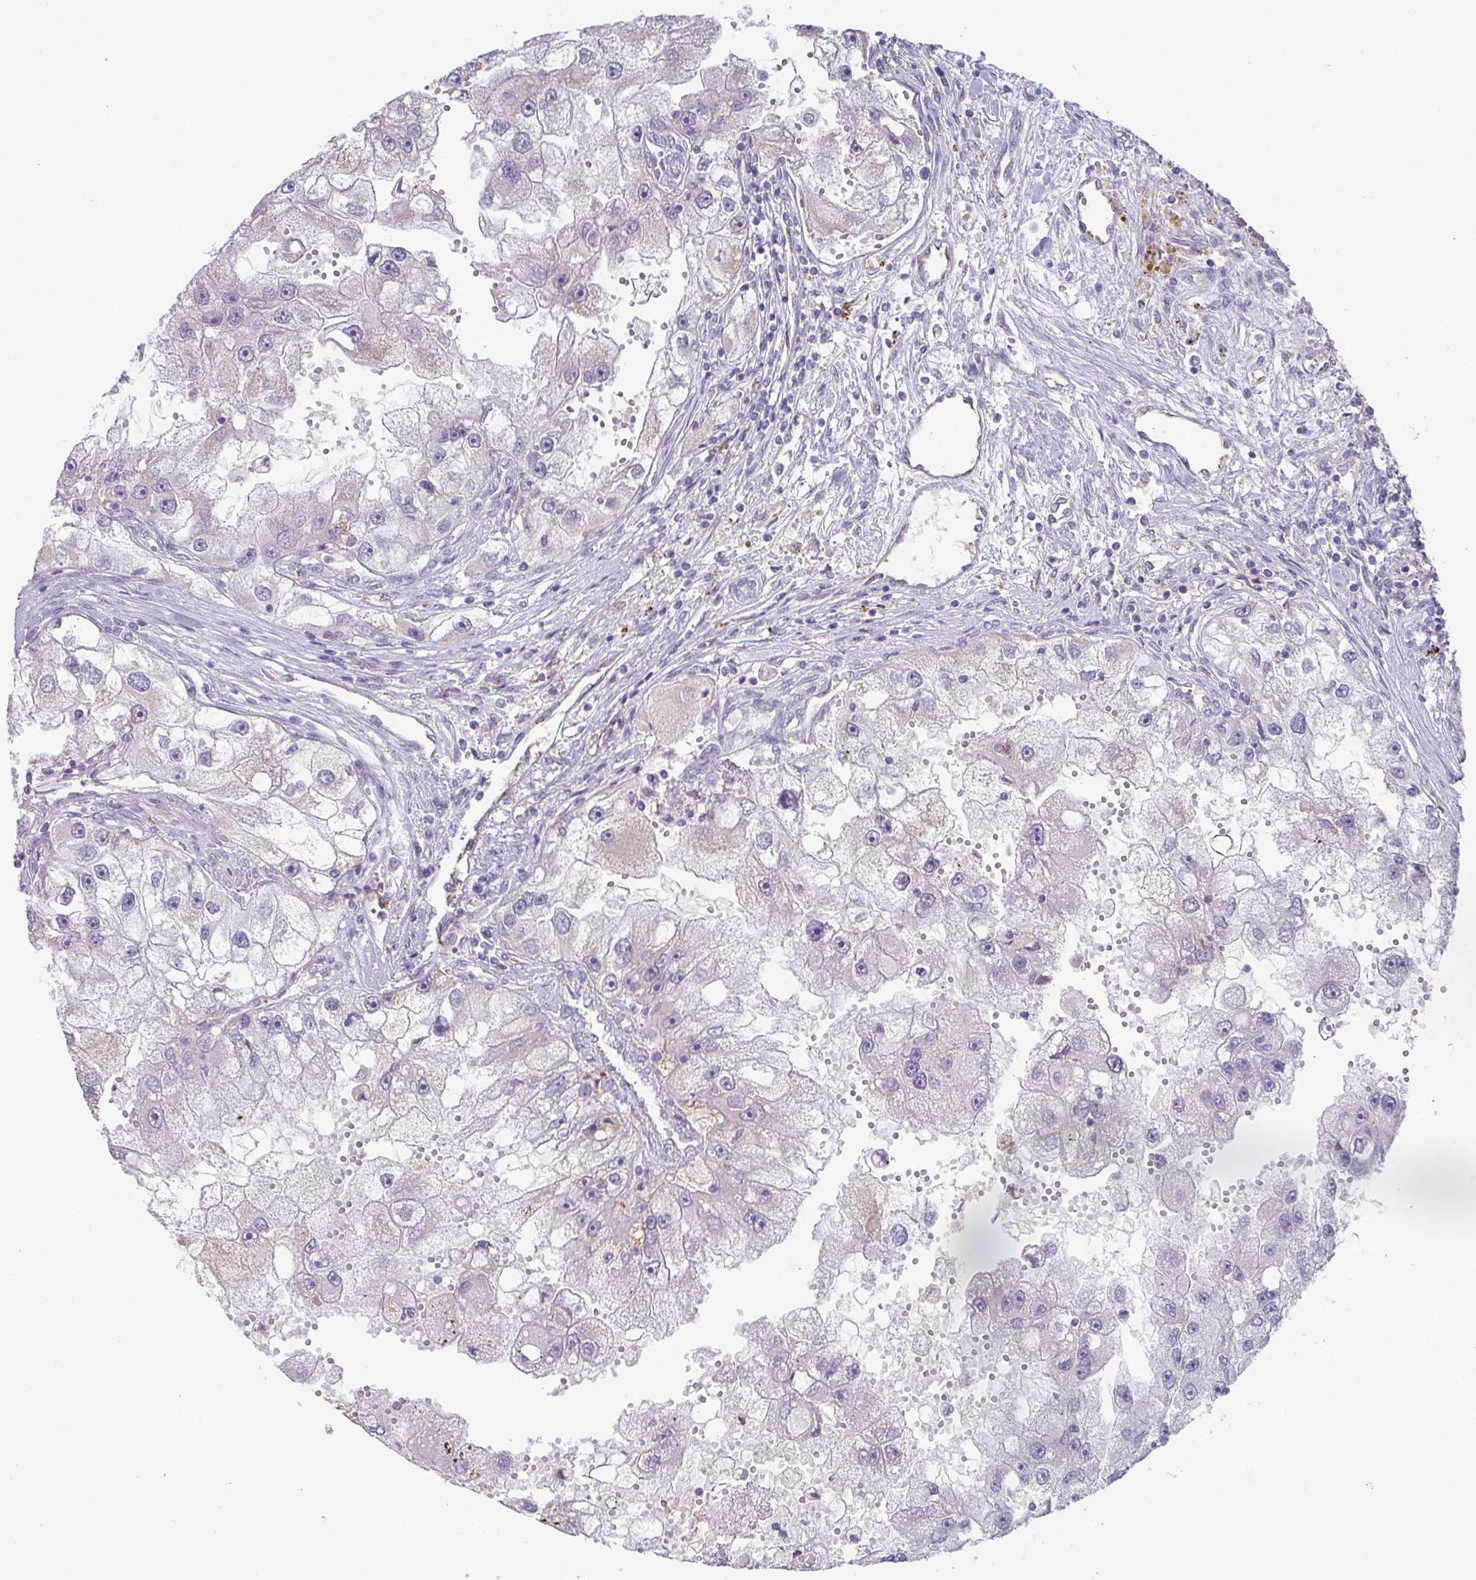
{"staining": {"intensity": "negative", "quantity": "none", "location": "none"}, "tissue": "renal cancer", "cell_type": "Tumor cells", "image_type": "cancer", "snomed": [{"axis": "morphology", "description": "Adenocarcinoma, NOS"}, {"axis": "topography", "description": "Kidney"}], "caption": "Immunohistochemistry (IHC) of renal cancer (adenocarcinoma) exhibits no staining in tumor cells.", "gene": "ADAM21", "patient": {"sex": "male", "age": 63}}